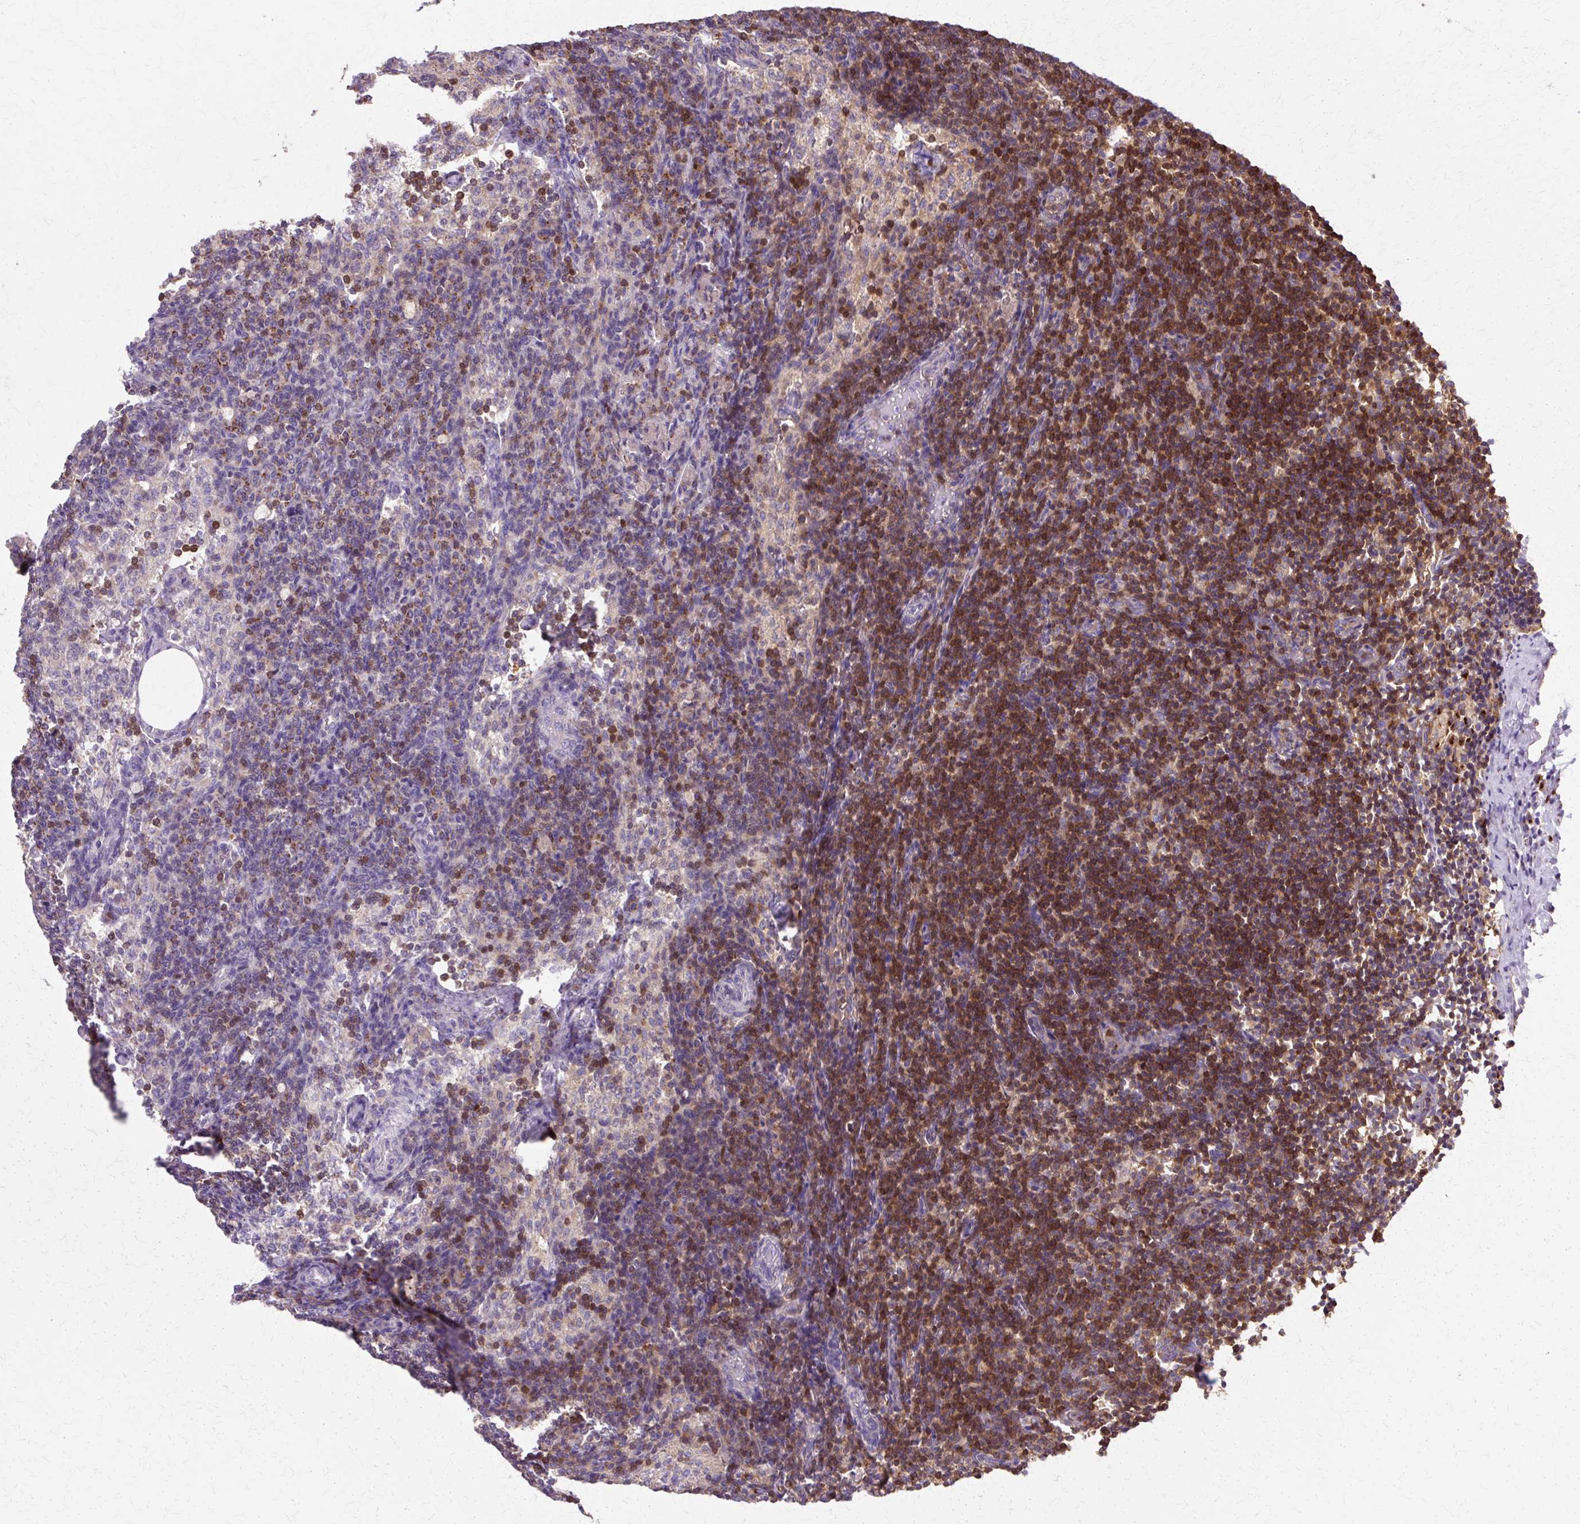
{"staining": {"intensity": "moderate", "quantity": "25%-75%", "location": "cytoplasmic/membranous,nuclear"}, "tissue": "lymph node", "cell_type": "Non-germinal center cells", "image_type": "normal", "snomed": [{"axis": "morphology", "description": "Normal tissue, NOS"}, {"axis": "topography", "description": "Lymph node"}], "caption": "Unremarkable lymph node exhibits moderate cytoplasmic/membranous,nuclear positivity in about 25%-75% of non-germinal center cells The protein is stained brown, and the nuclei are stained in blue (DAB (3,3'-diaminobenzidine) IHC with brightfield microscopy, high magnification)..", "gene": "COPB1", "patient": {"sex": "male", "age": 49}}